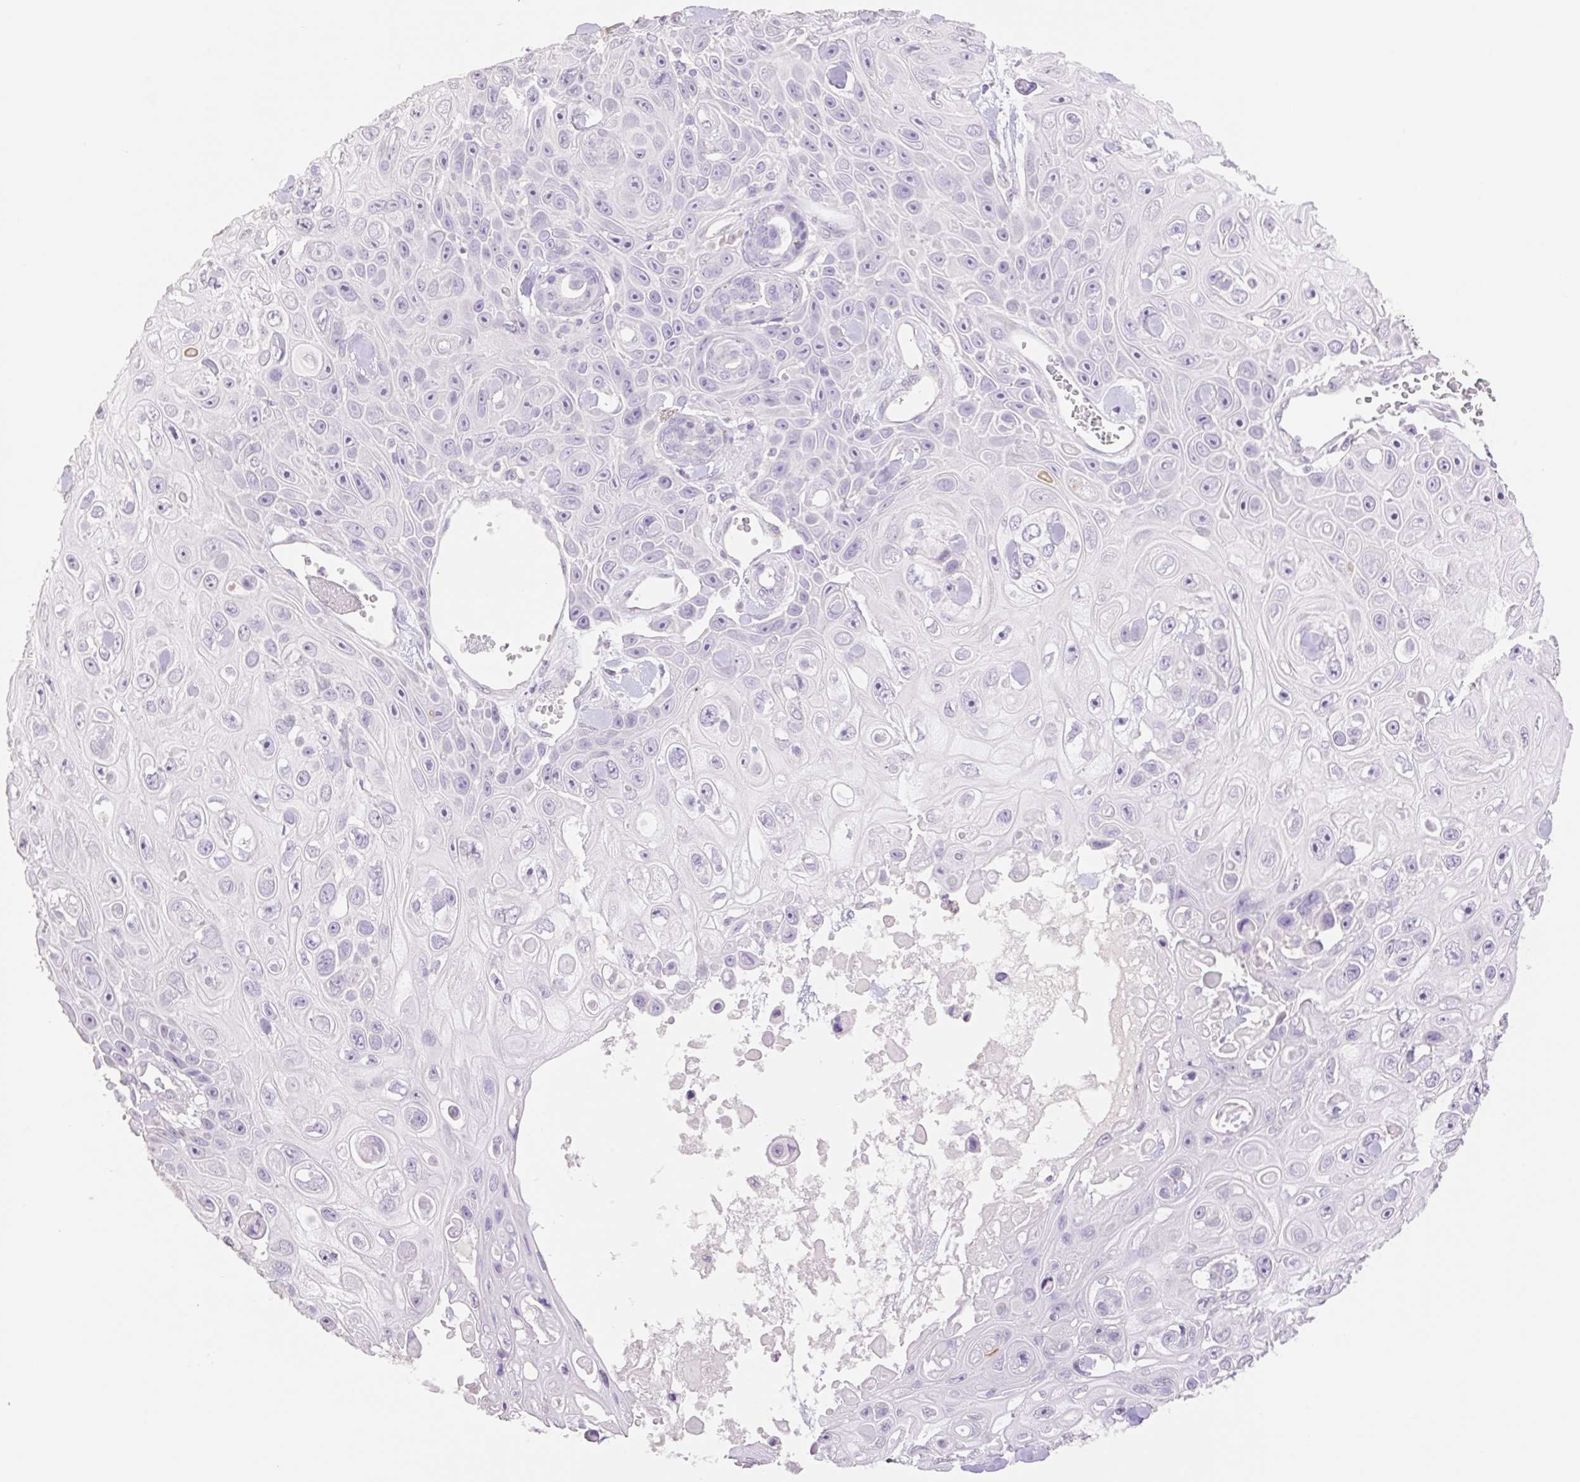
{"staining": {"intensity": "negative", "quantity": "none", "location": "none"}, "tissue": "skin cancer", "cell_type": "Tumor cells", "image_type": "cancer", "snomed": [{"axis": "morphology", "description": "Squamous cell carcinoma, NOS"}, {"axis": "topography", "description": "Skin"}], "caption": "Immunohistochemistry micrograph of neoplastic tissue: human squamous cell carcinoma (skin) stained with DAB (3,3'-diaminobenzidine) shows no significant protein expression in tumor cells.", "gene": "HCRTR2", "patient": {"sex": "male", "age": 82}}